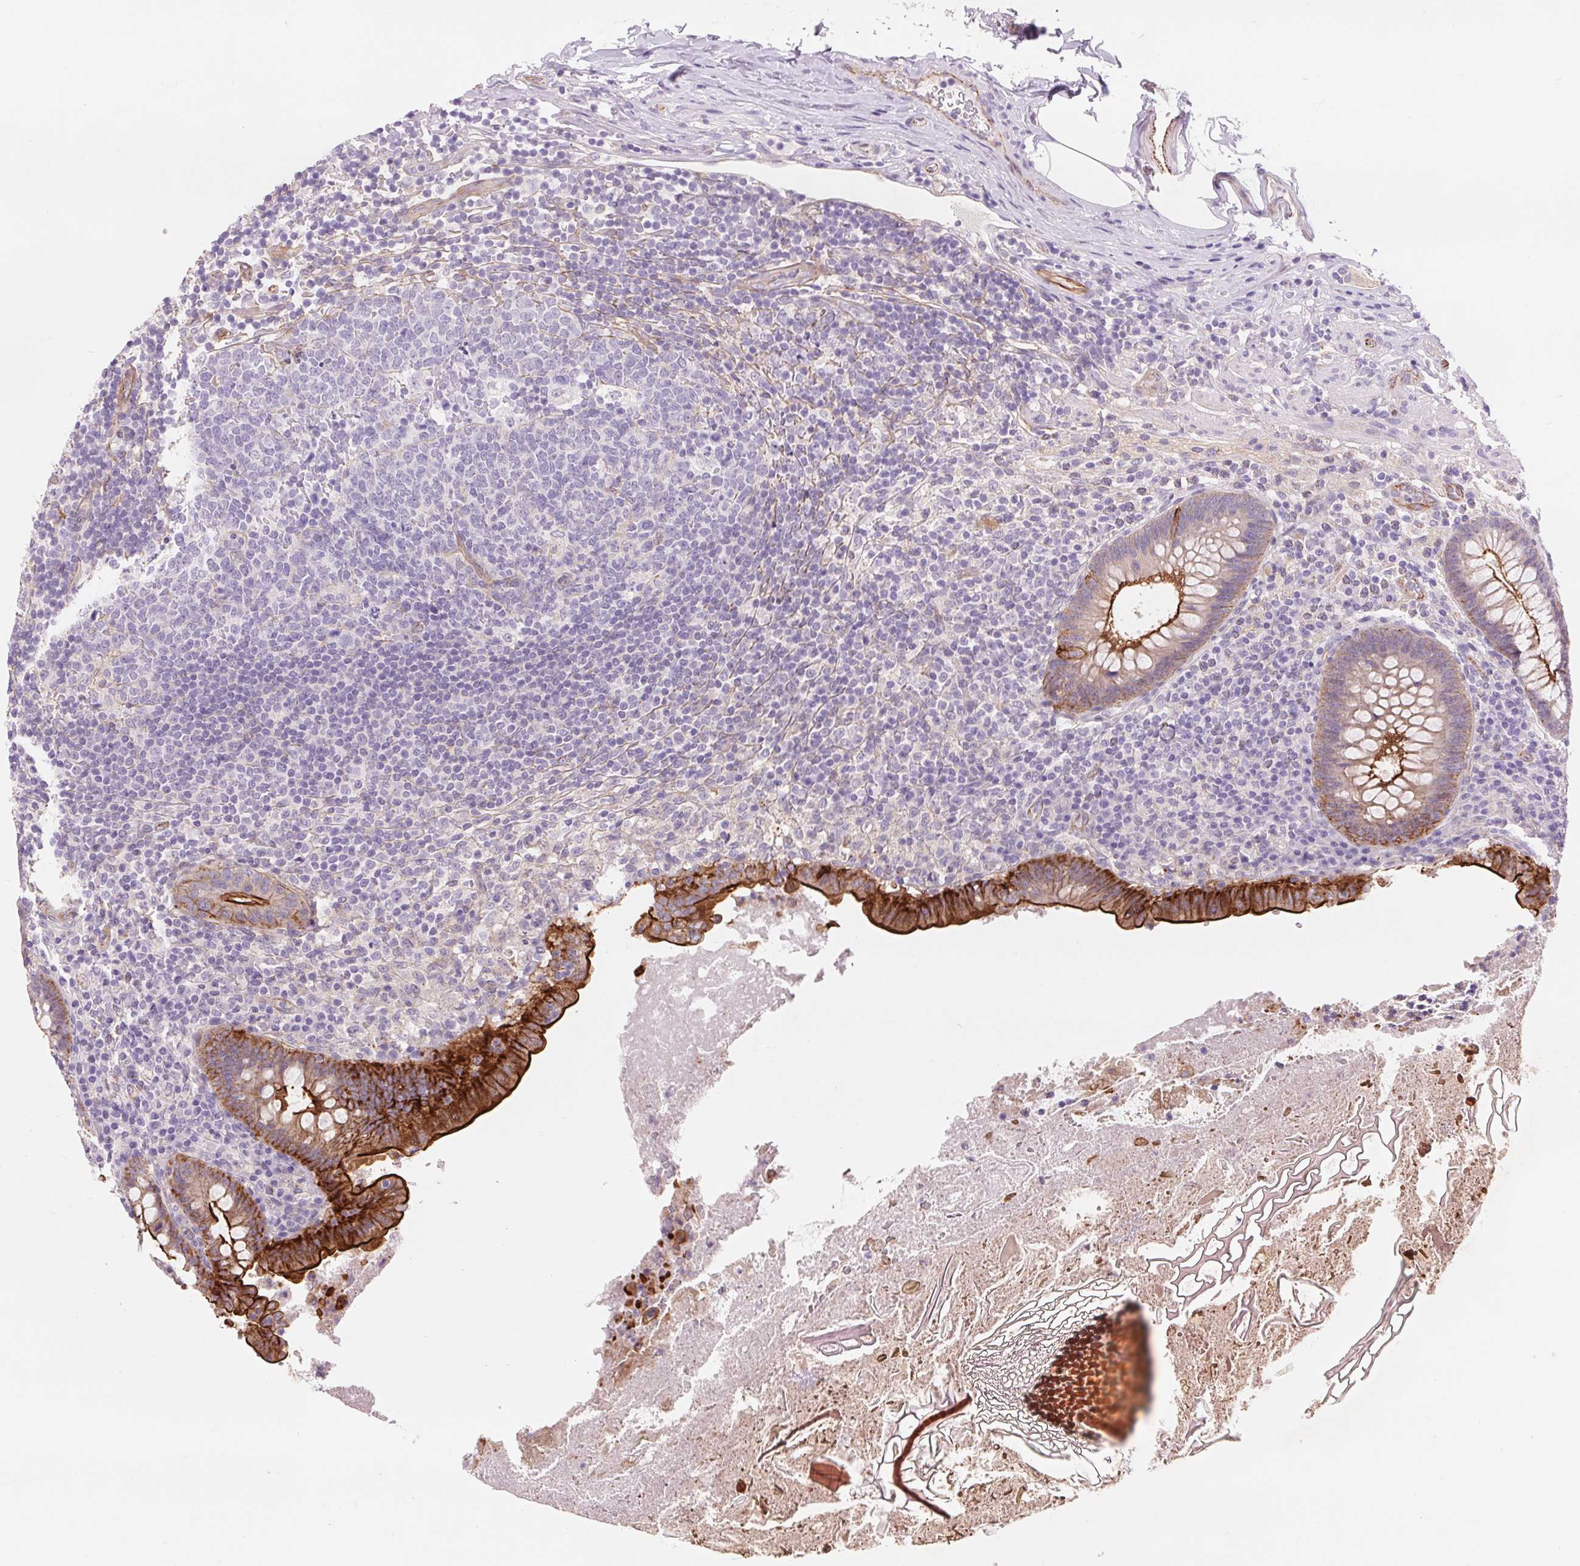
{"staining": {"intensity": "strong", "quantity": "25%-75%", "location": "cytoplasmic/membranous"}, "tissue": "appendix", "cell_type": "Glandular cells", "image_type": "normal", "snomed": [{"axis": "morphology", "description": "Normal tissue, NOS"}, {"axis": "topography", "description": "Appendix"}], "caption": "Protein positivity by immunohistochemistry (IHC) reveals strong cytoplasmic/membranous positivity in approximately 25%-75% of glandular cells in normal appendix.", "gene": "DIXDC1", "patient": {"sex": "male", "age": 47}}